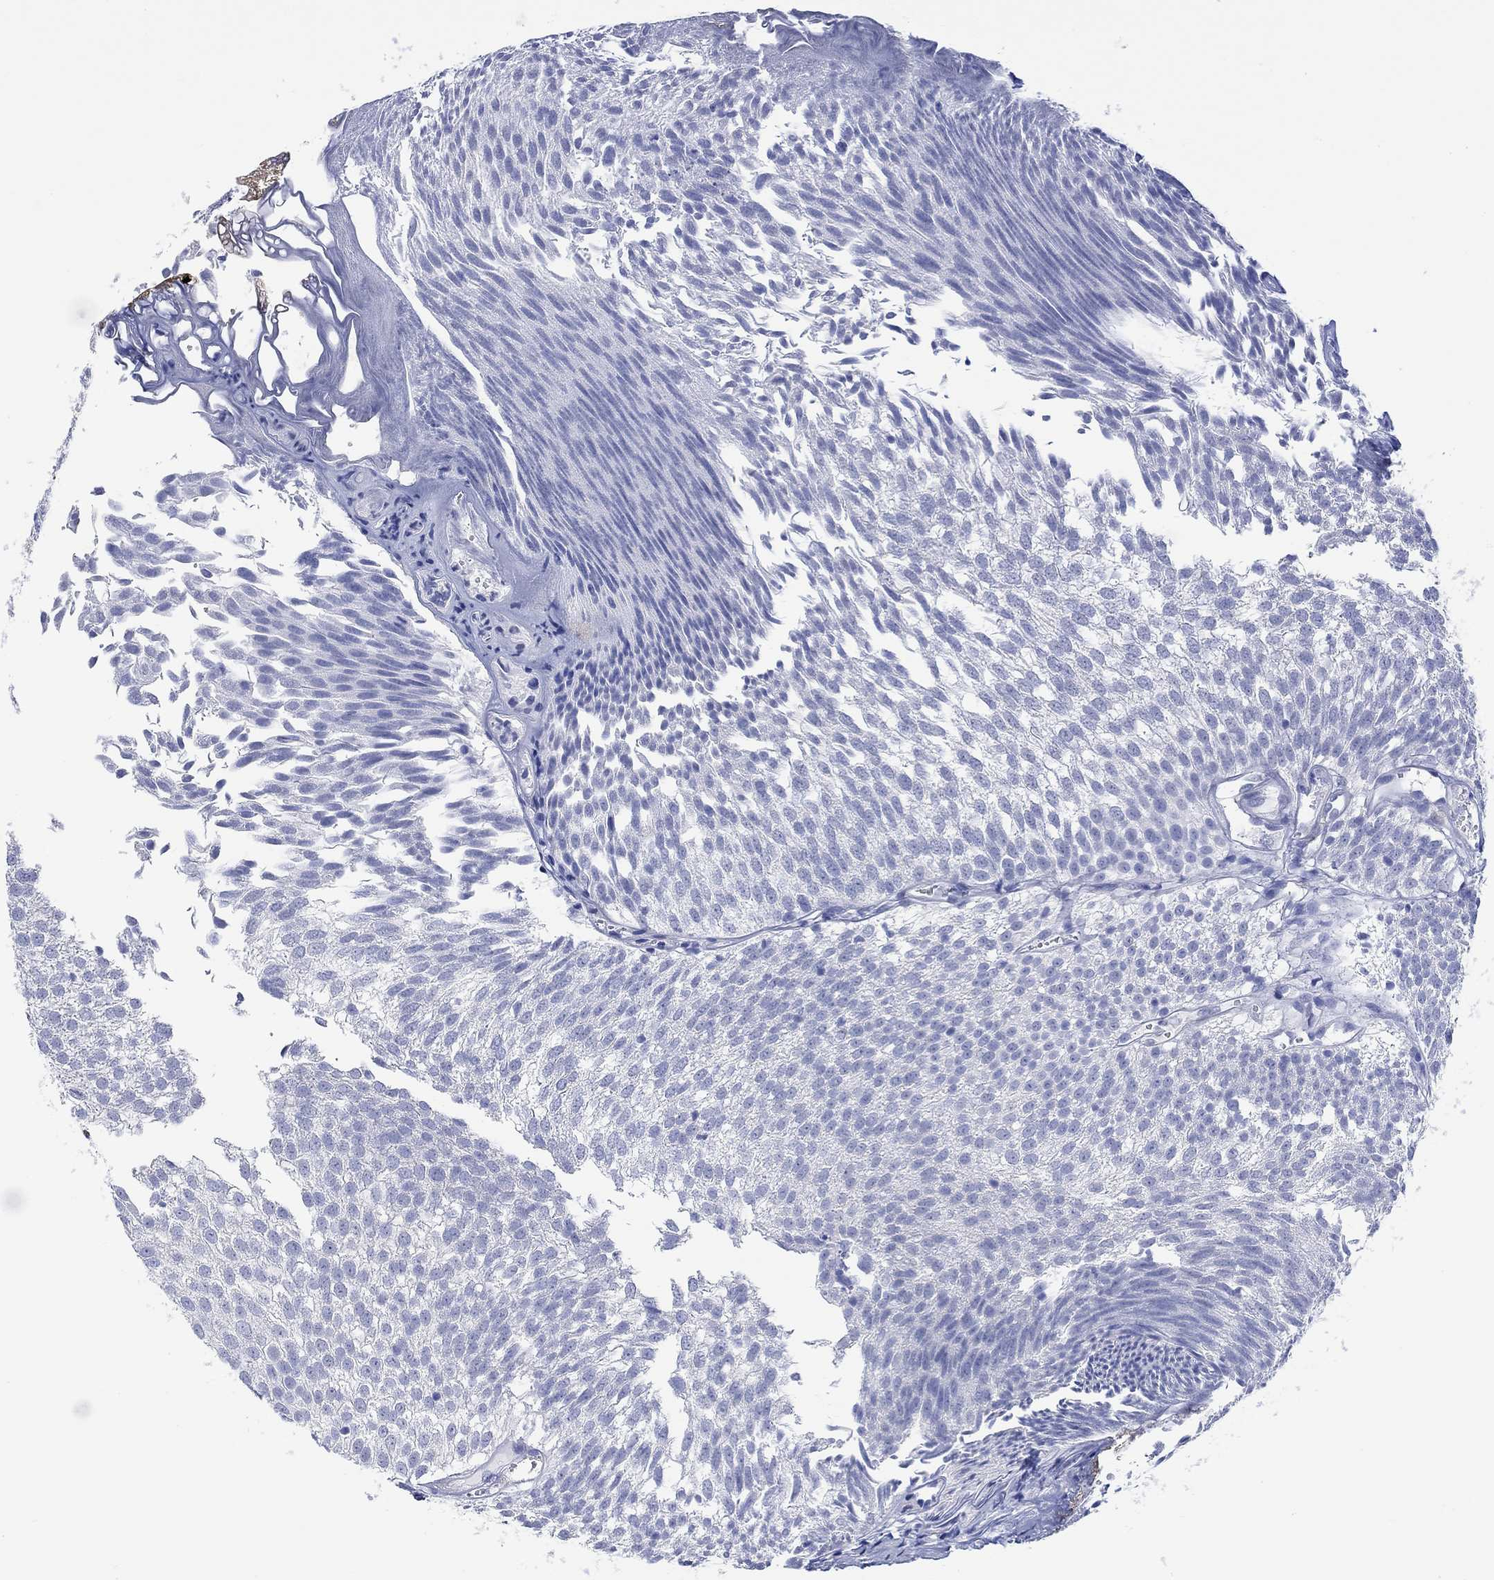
{"staining": {"intensity": "negative", "quantity": "none", "location": "none"}, "tissue": "urothelial cancer", "cell_type": "Tumor cells", "image_type": "cancer", "snomed": [{"axis": "morphology", "description": "Urothelial carcinoma, Low grade"}, {"axis": "topography", "description": "Urinary bladder"}], "caption": "Protein analysis of urothelial carcinoma (low-grade) shows no significant staining in tumor cells.", "gene": "MSI1", "patient": {"sex": "male", "age": 52}}